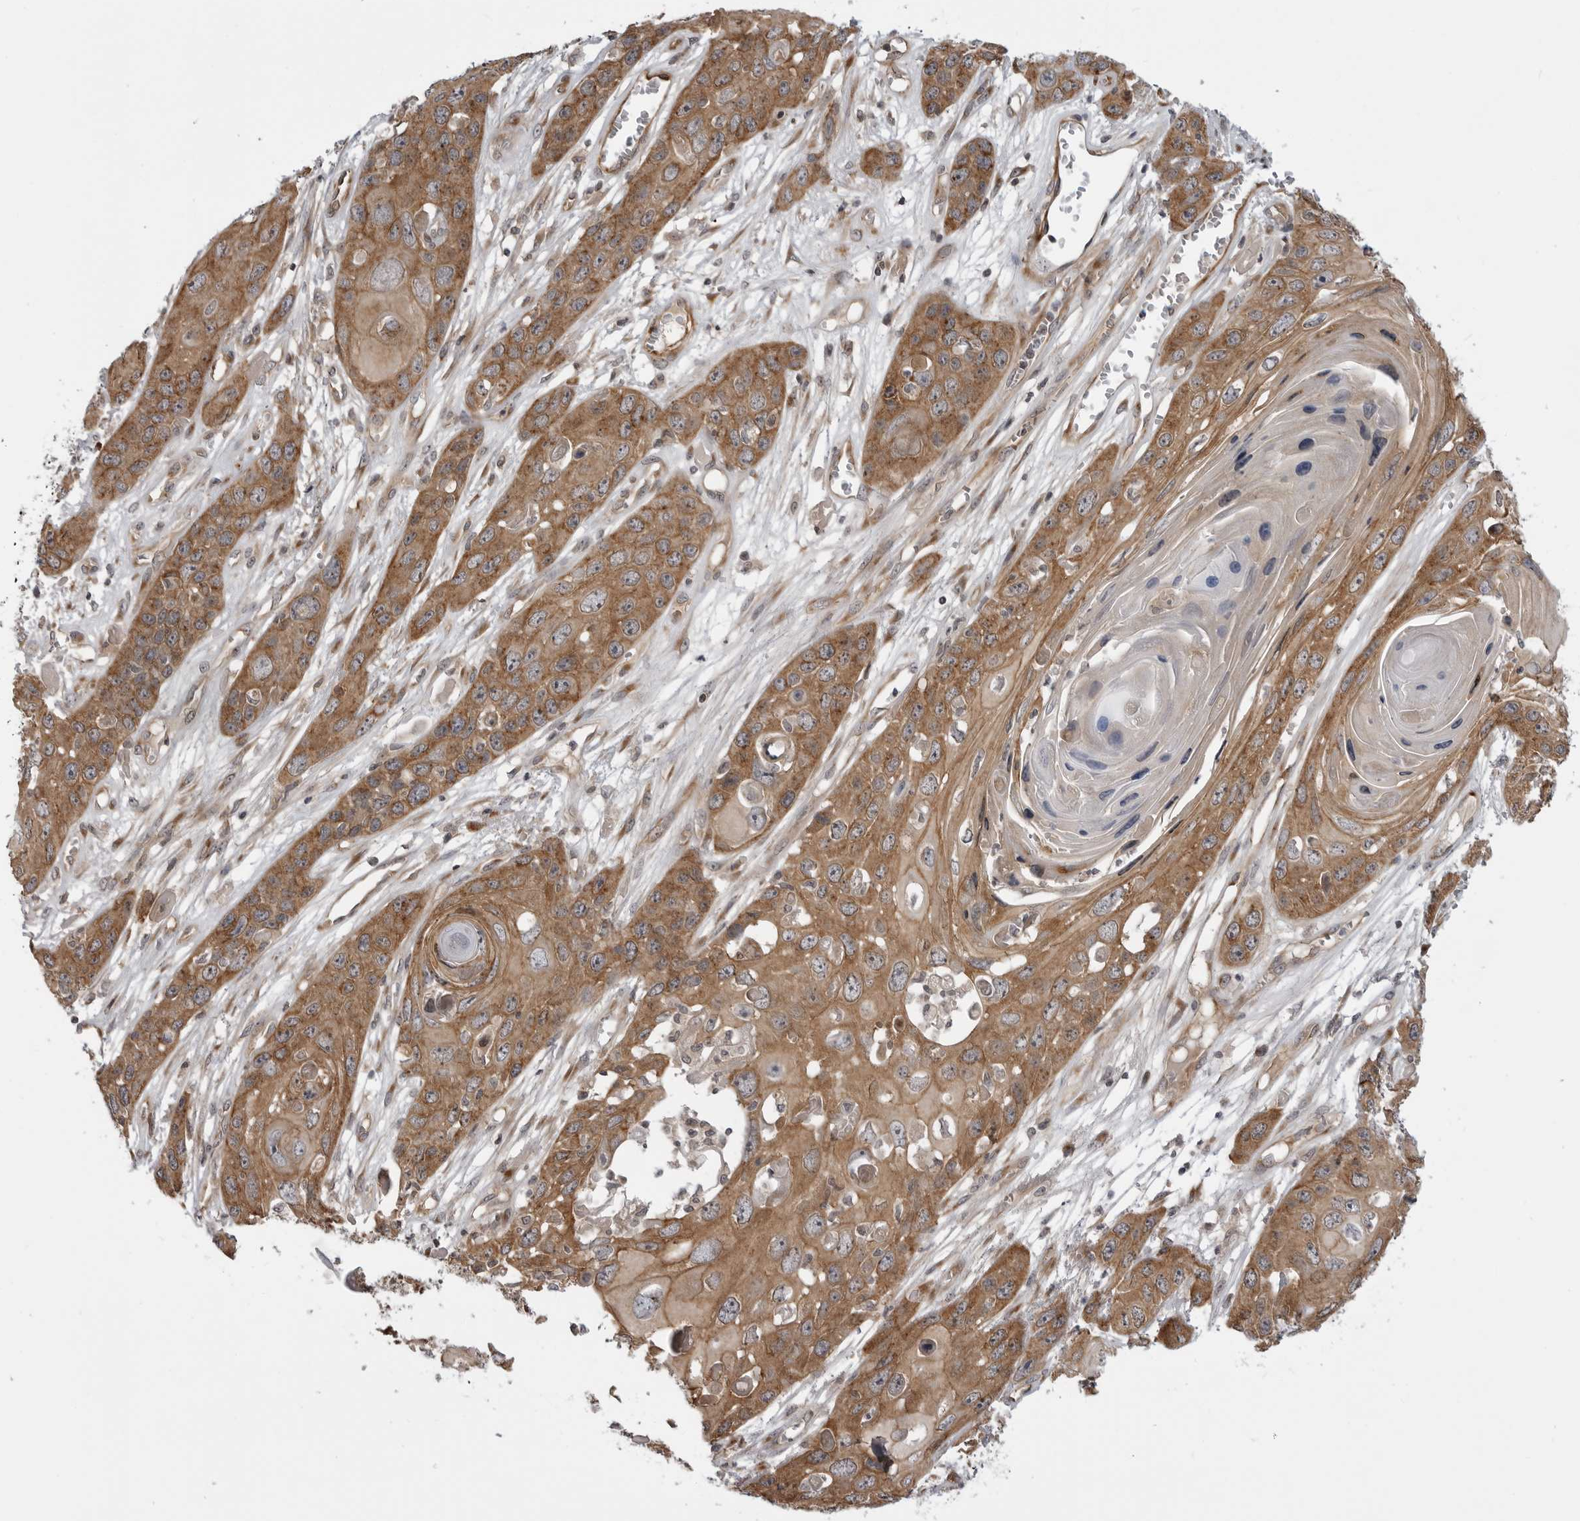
{"staining": {"intensity": "moderate", "quantity": ">75%", "location": "cytoplasmic/membranous"}, "tissue": "skin cancer", "cell_type": "Tumor cells", "image_type": "cancer", "snomed": [{"axis": "morphology", "description": "Squamous cell carcinoma, NOS"}, {"axis": "topography", "description": "Skin"}], "caption": "DAB immunohistochemical staining of human skin cancer (squamous cell carcinoma) reveals moderate cytoplasmic/membranous protein expression in approximately >75% of tumor cells. The staining was performed using DAB to visualize the protein expression in brown, while the nuclei were stained in blue with hematoxylin (Magnification: 20x).", "gene": "LRRC45", "patient": {"sex": "male", "age": 55}}